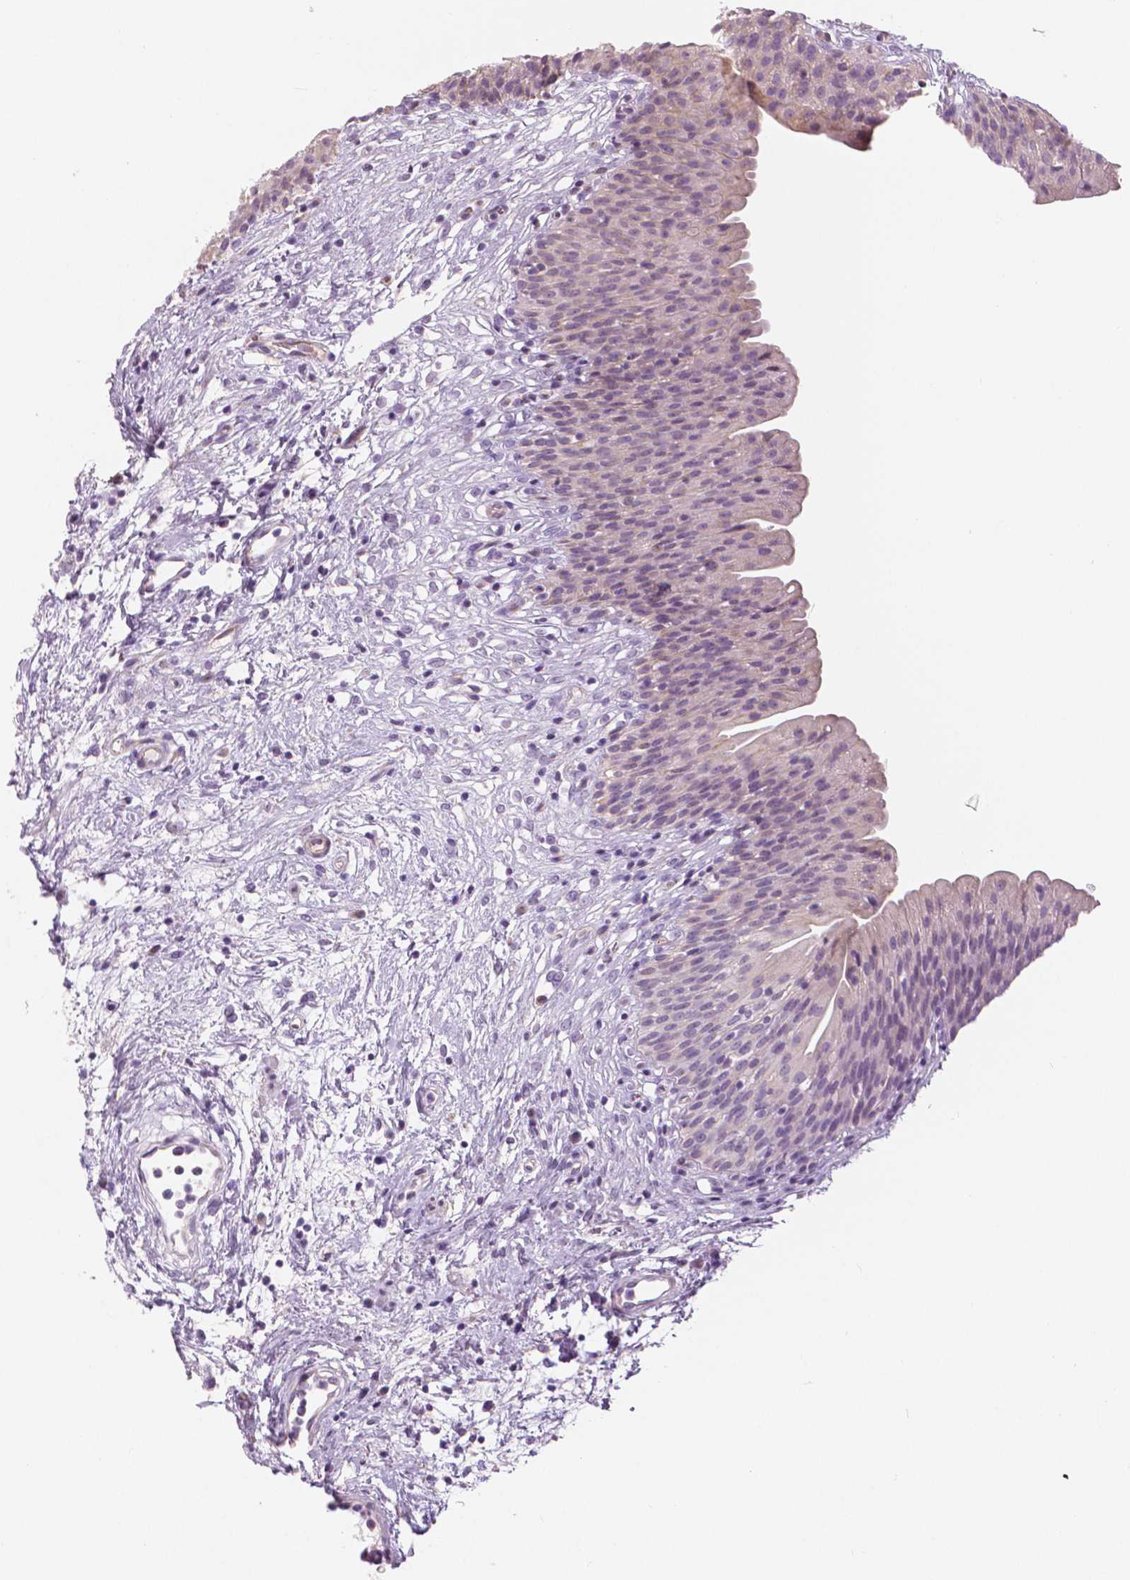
{"staining": {"intensity": "negative", "quantity": "none", "location": "none"}, "tissue": "urinary bladder", "cell_type": "Urothelial cells", "image_type": "normal", "snomed": [{"axis": "morphology", "description": "Normal tissue, NOS"}, {"axis": "topography", "description": "Urinary bladder"}], "caption": "A high-resolution image shows immunohistochemistry (IHC) staining of unremarkable urinary bladder, which demonstrates no significant positivity in urothelial cells.", "gene": "SLC24A1", "patient": {"sex": "male", "age": 76}}